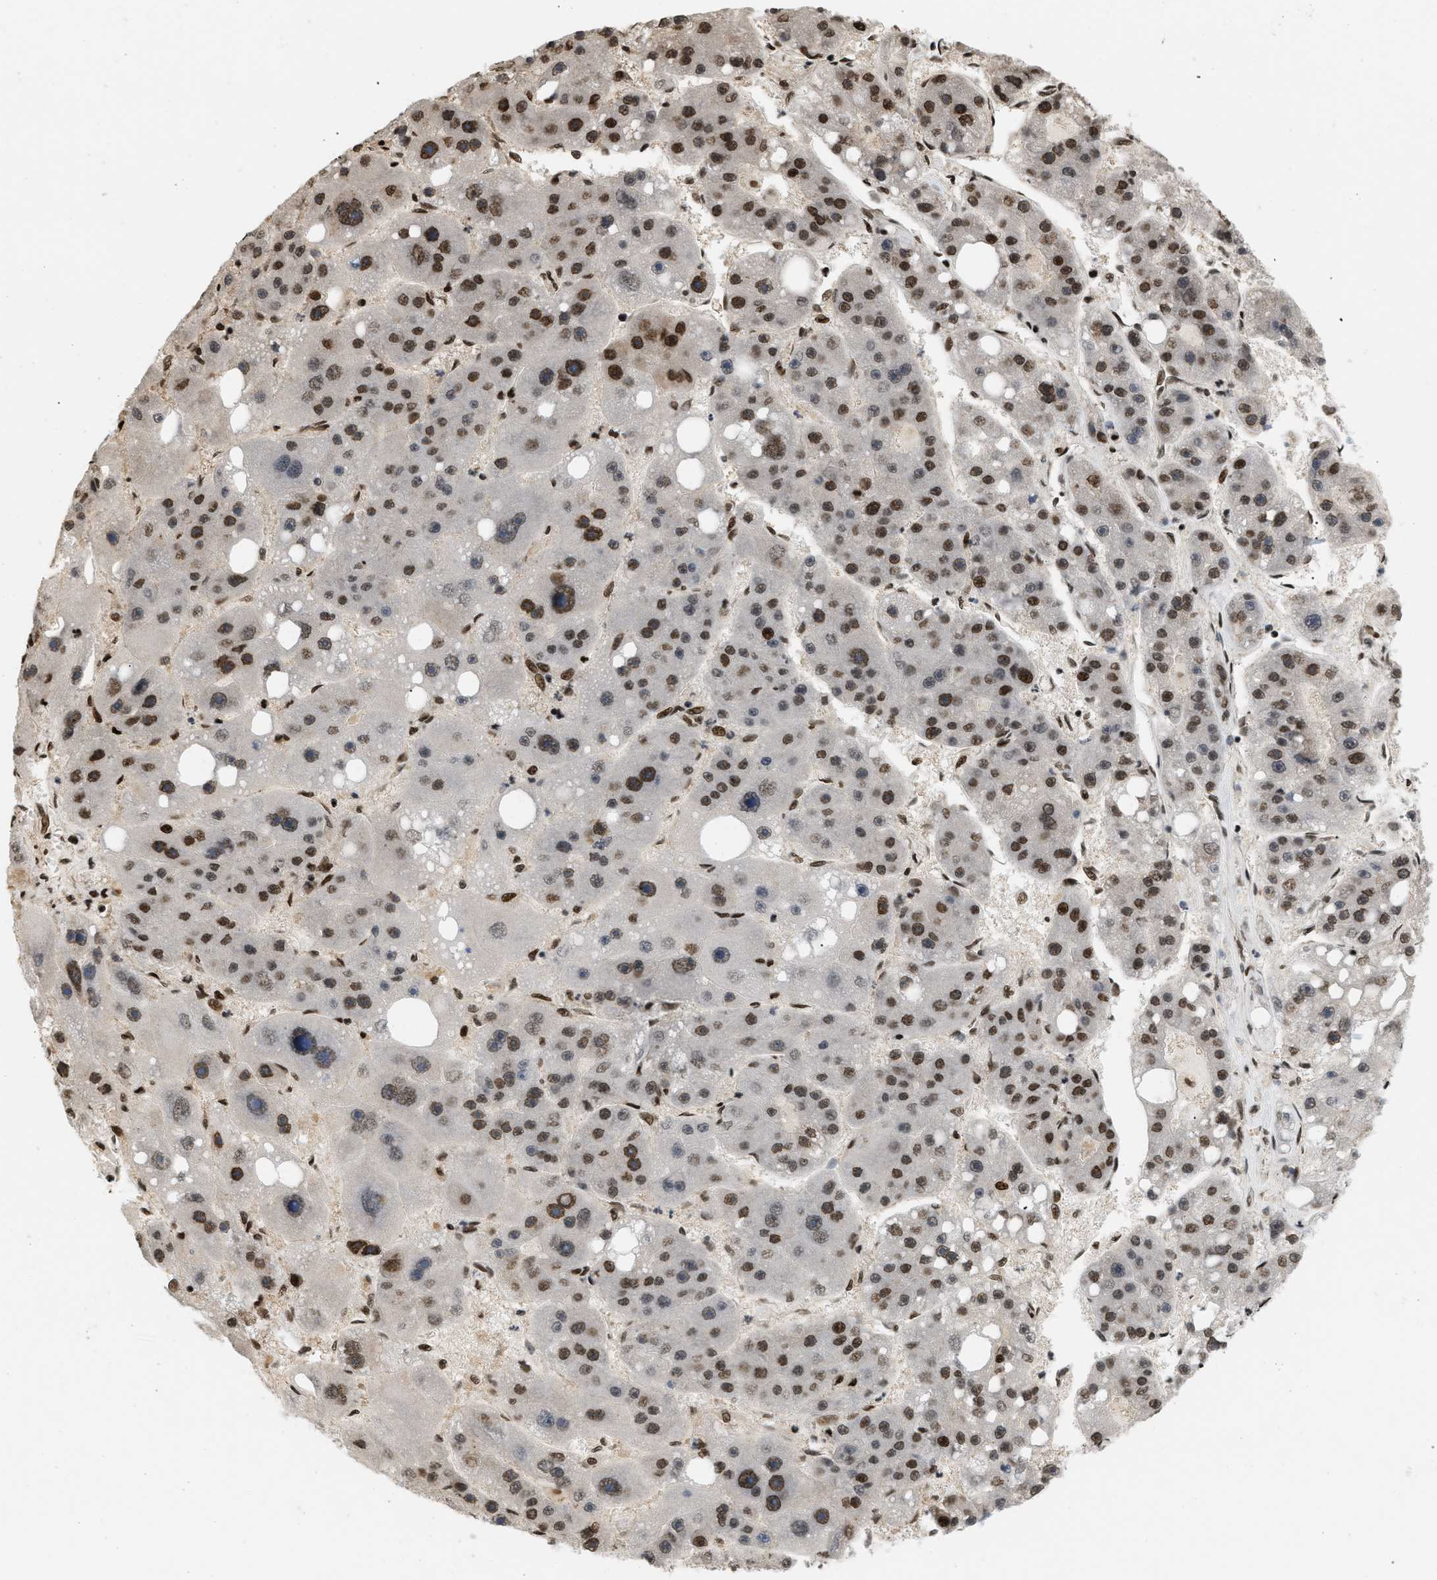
{"staining": {"intensity": "moderate", "quantity": "25%-75%", "location": "nuclear"}, "tissue": "liver cancer", "cell_type": "Tumor cells", "image_type": "cancer", "snomed": [{"axis": "morphology", "description": "Carcinoma, Hepatocellular, NOS"}, {"axis": "topography", "description": "Liver"}], "caption": "Liver hepatocellular carcinoma was stained to show a protein in brown. There is medium levels of moderate nuclear staining in approximately 25%-75% of tumor cells.", "gene": "RBM5", "patient": {"sex": "female", "age": 61}}